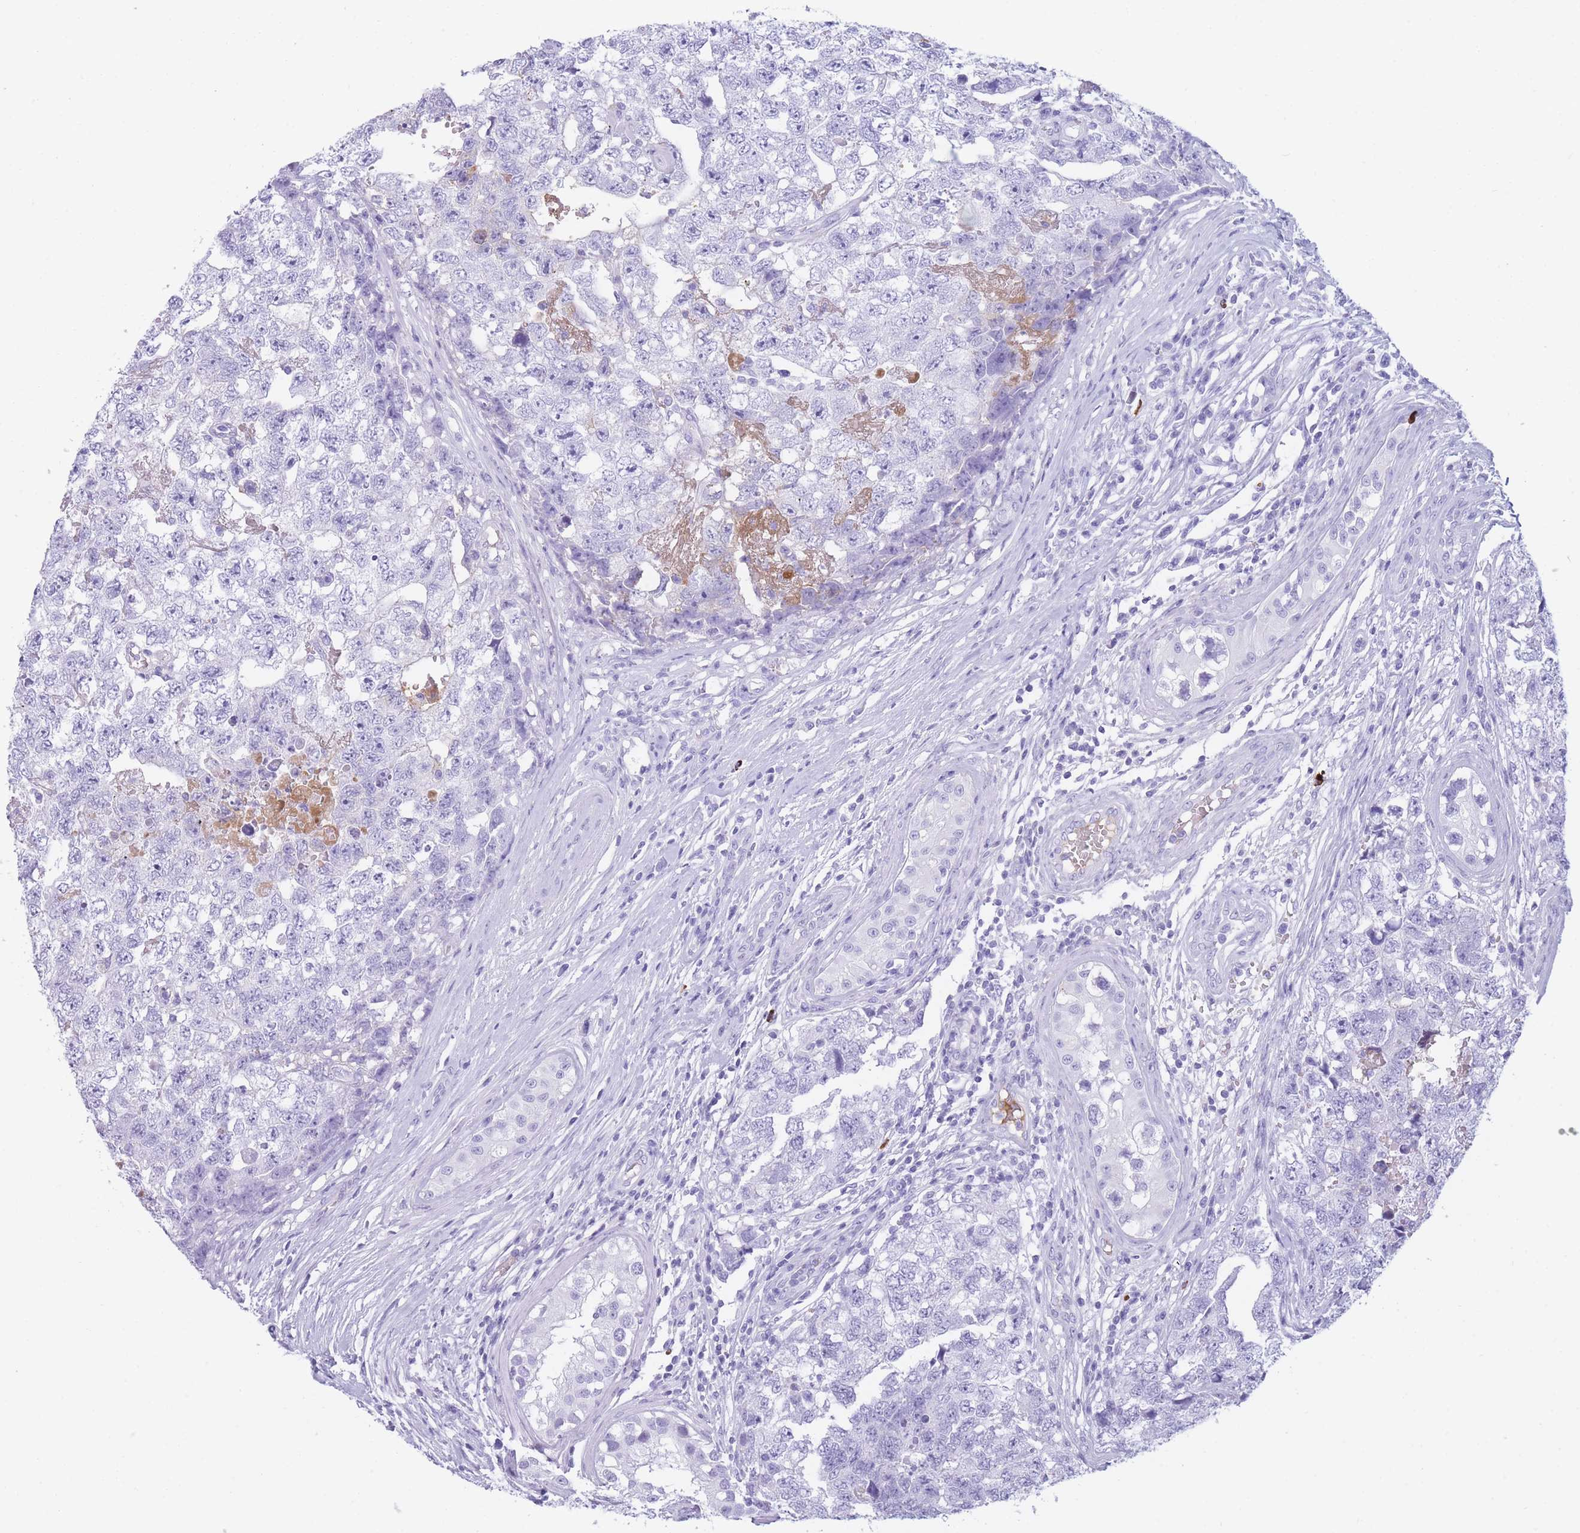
{"staining": {"intensity": "negative", "quantity": "none", "location": "none"}, "tissue": "testis cancer", "cell_type": "Tumor cells", "image_type": "cancer", "snomed": [{"axis": "morphology", "description": "Carcinoma, Embryonal, NOS"}, {"axis": "topography", "description": "Testis"}], "caption": "This is a image of immunohistochemistry staining of testis cancer, which shows no expression in tumor cells.", "gene": "TNFSF11", "patient": {"sex": "male", "age": 22}}